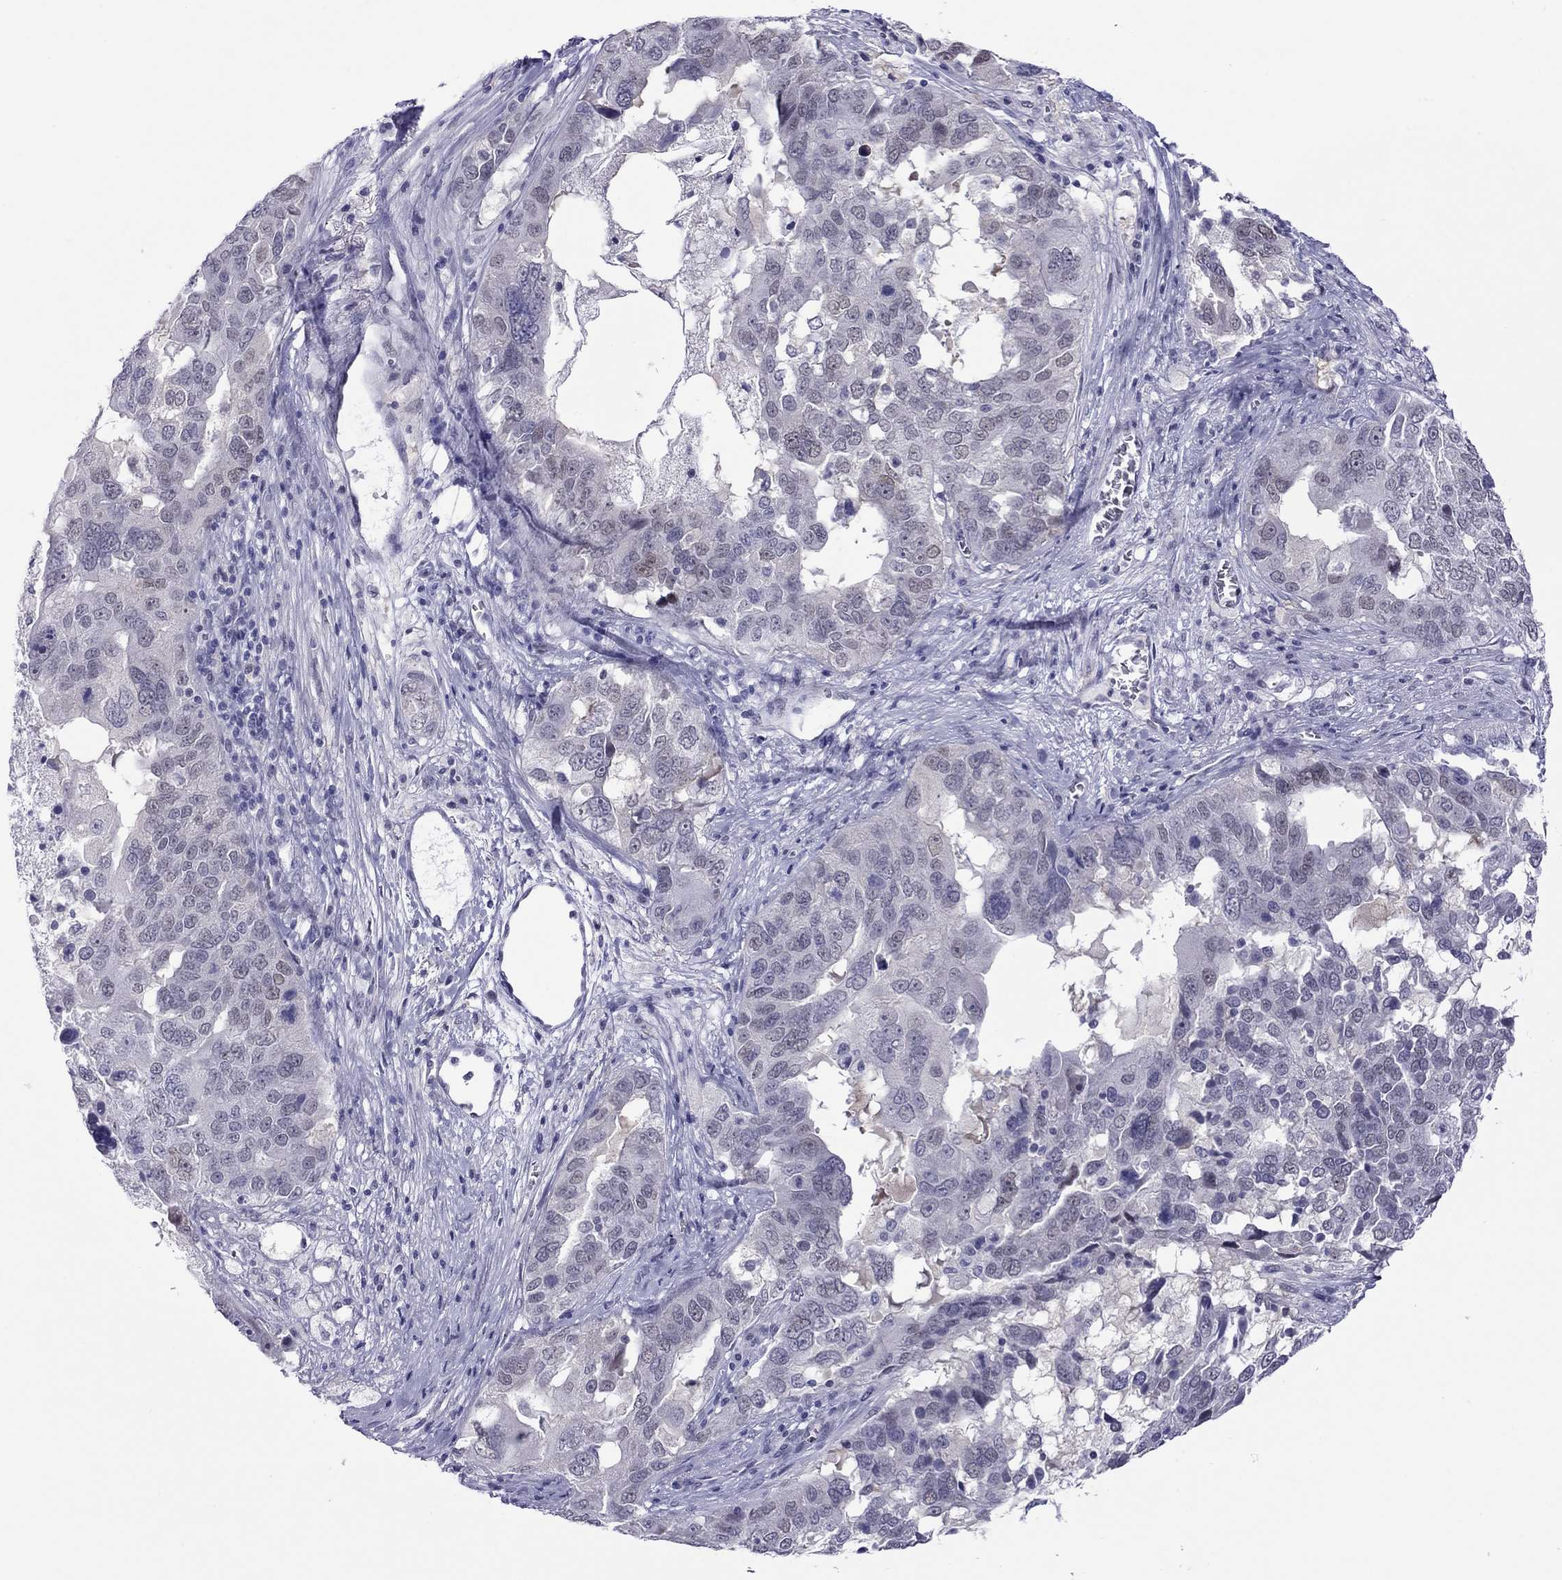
{"staining": {"intensity": "negative", "quantity": "none", "location": "none"}, "tissue": "ovarian cancer", "cell_type": "Tumor cells", "image_type": "cancer", "snomed": [{"axis": "morphology", "description": "Carcinoma, endometroid"}, {"axis": "topography", "description": "Soft tissue"}, {"axis": "topography", "description": "Ovary"}], "caption": "Histopathology image shows no protein staining in tumor cells of ovarian cancer (endometroid carcinoma) tissue.", "gene": "CHRNB3", "patient": {"sex": "female", "age": 52}}